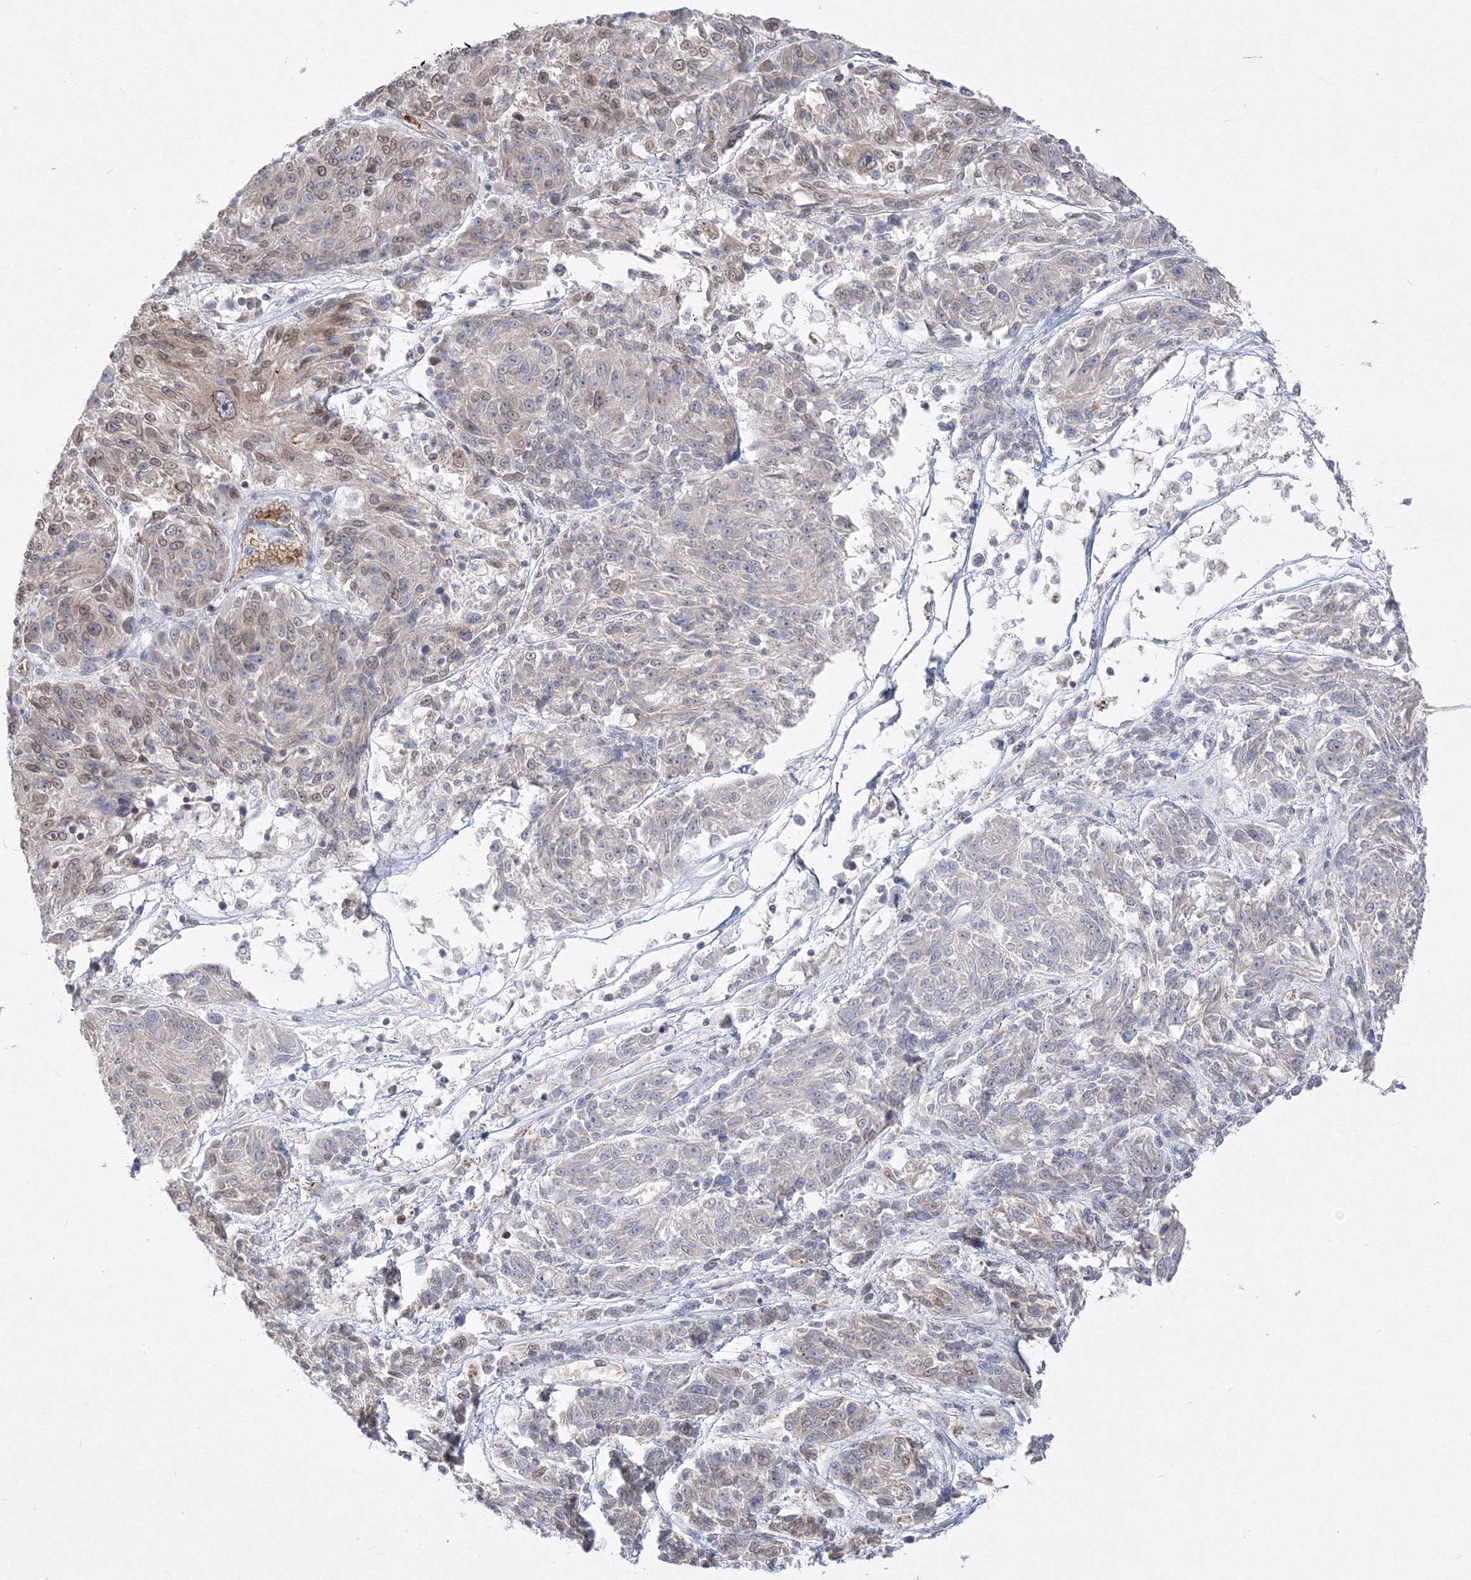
{"staining": {"intensity": "weak", "quantity": "<25%", "location": "cytoplasmic/membranous,nuclear"}, "tissue": "melanoma", "cell_type": "Tumor cells", "image_type": "cancer", "snomed": [{"axis": "morphology", "description": "Malignant melanoma, NOS"}, {"axis": "topography", "description": "Skin"}], "caption": "Protein analysis of malignant melanoma exhibits no significant expression in tumor cells. The staining was performed using DAB to visualize the protein expression in brown, while the nuclei were stained in blue with hematoxylin (Magnification: 20x).", "gene": "DNAJB2", "patient": {"sex": "male", "age": 53}}